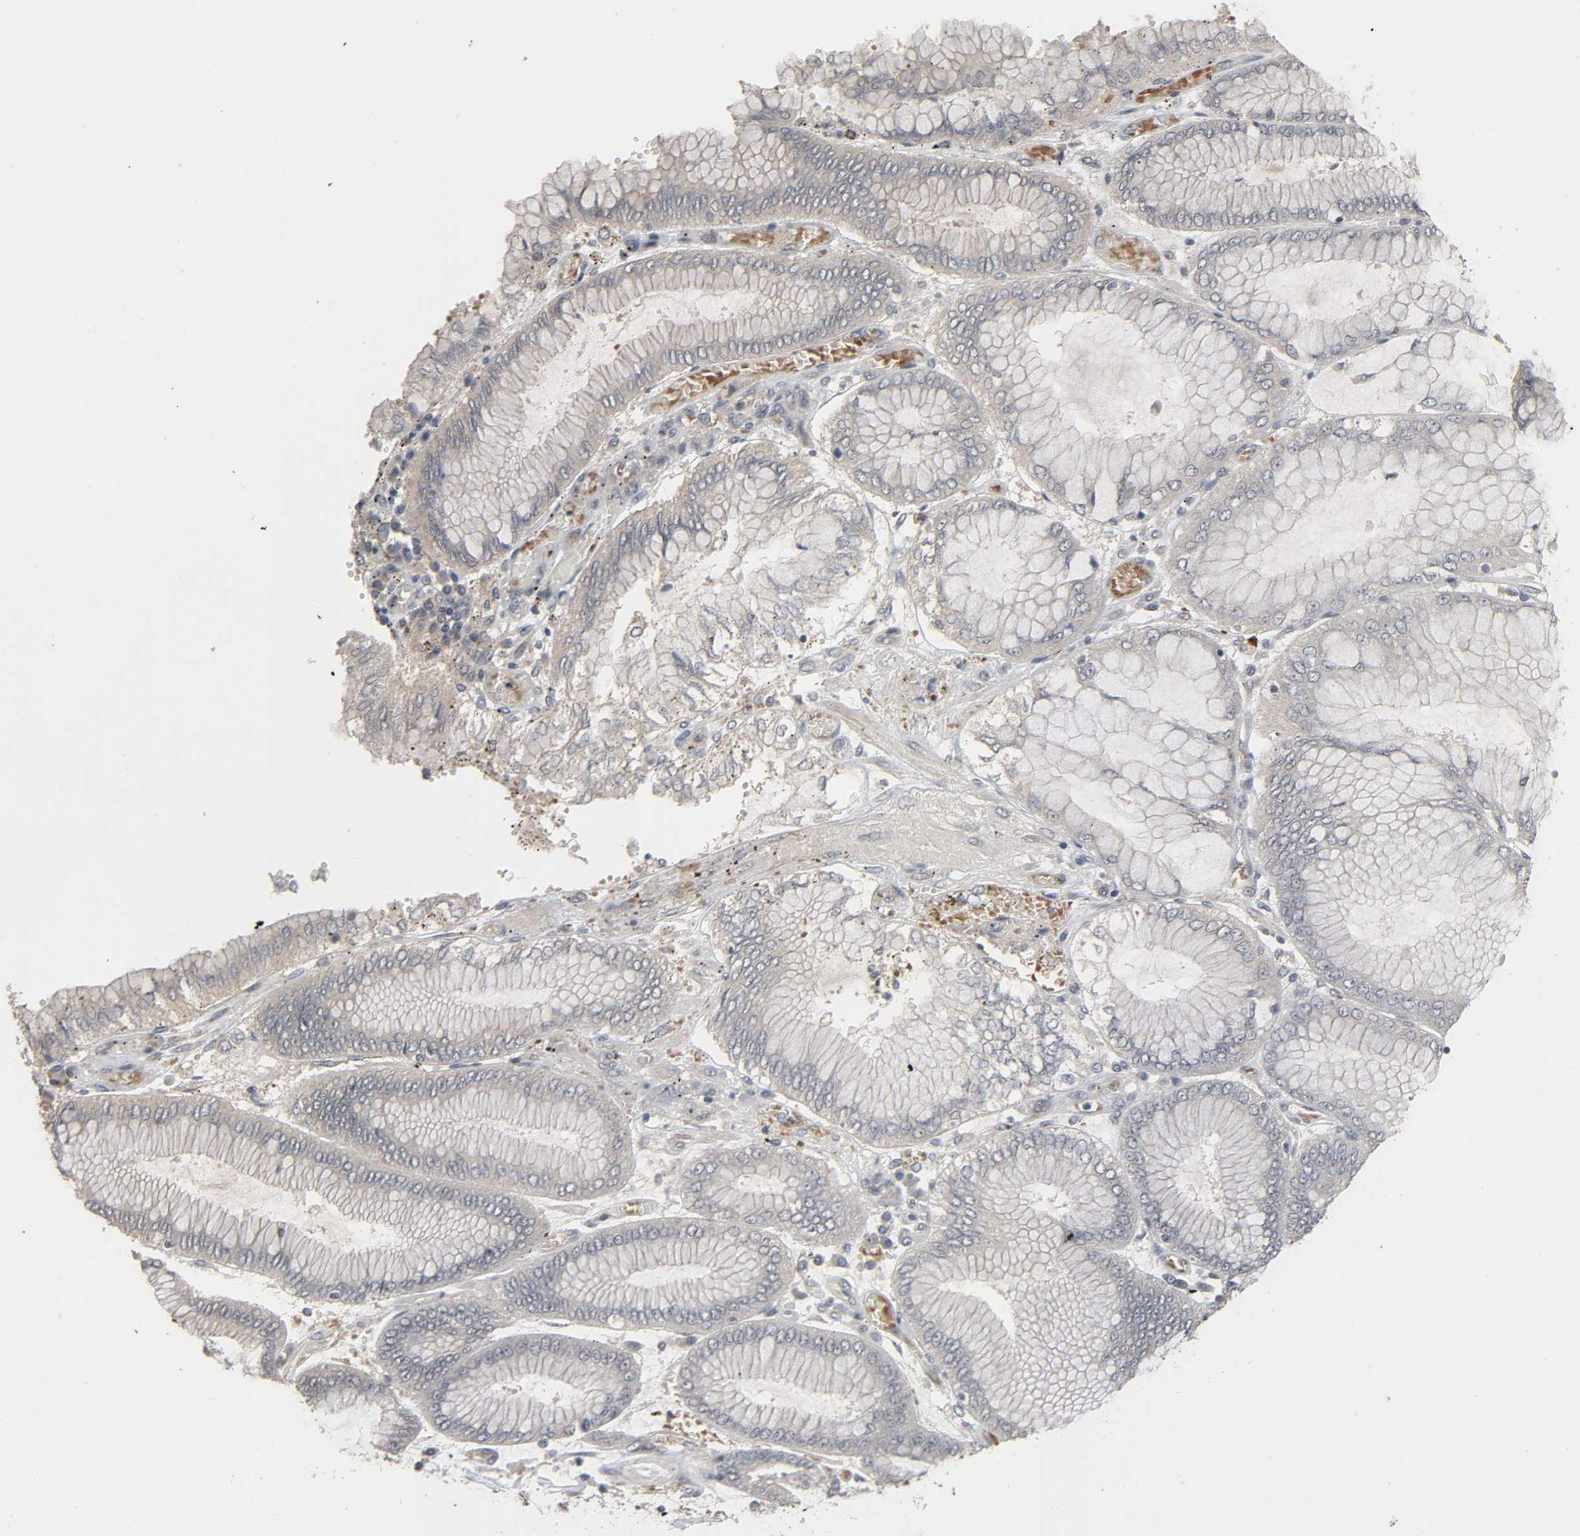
{"staining": {"intensity": "negative", "quantity": "none", "location": "none"}, "tissue": "stomach cancer", "cell_type": "Tumor cells", "image_type": "cancer", "snomed": [{"axis": "morphology", "description": "Normal tissue, NOS"}, {"axis": "morphology", "description": "Adenocarcinoma, NOS"}, {"axis": "topography", "description": "Stomach, upper"}, {"axis": "topography", "description": "Stomach"}], "caption": "The micrograph displays no significant positivity in tumor cells of adenocarcinoma (stomach). (Stains: DAB IHC with hematoxylin counter stain, Microscopy: brightfield microscopy at high magnification).", "gene": "ZNF222", "patient": {"sex": "male", "age": 76}}